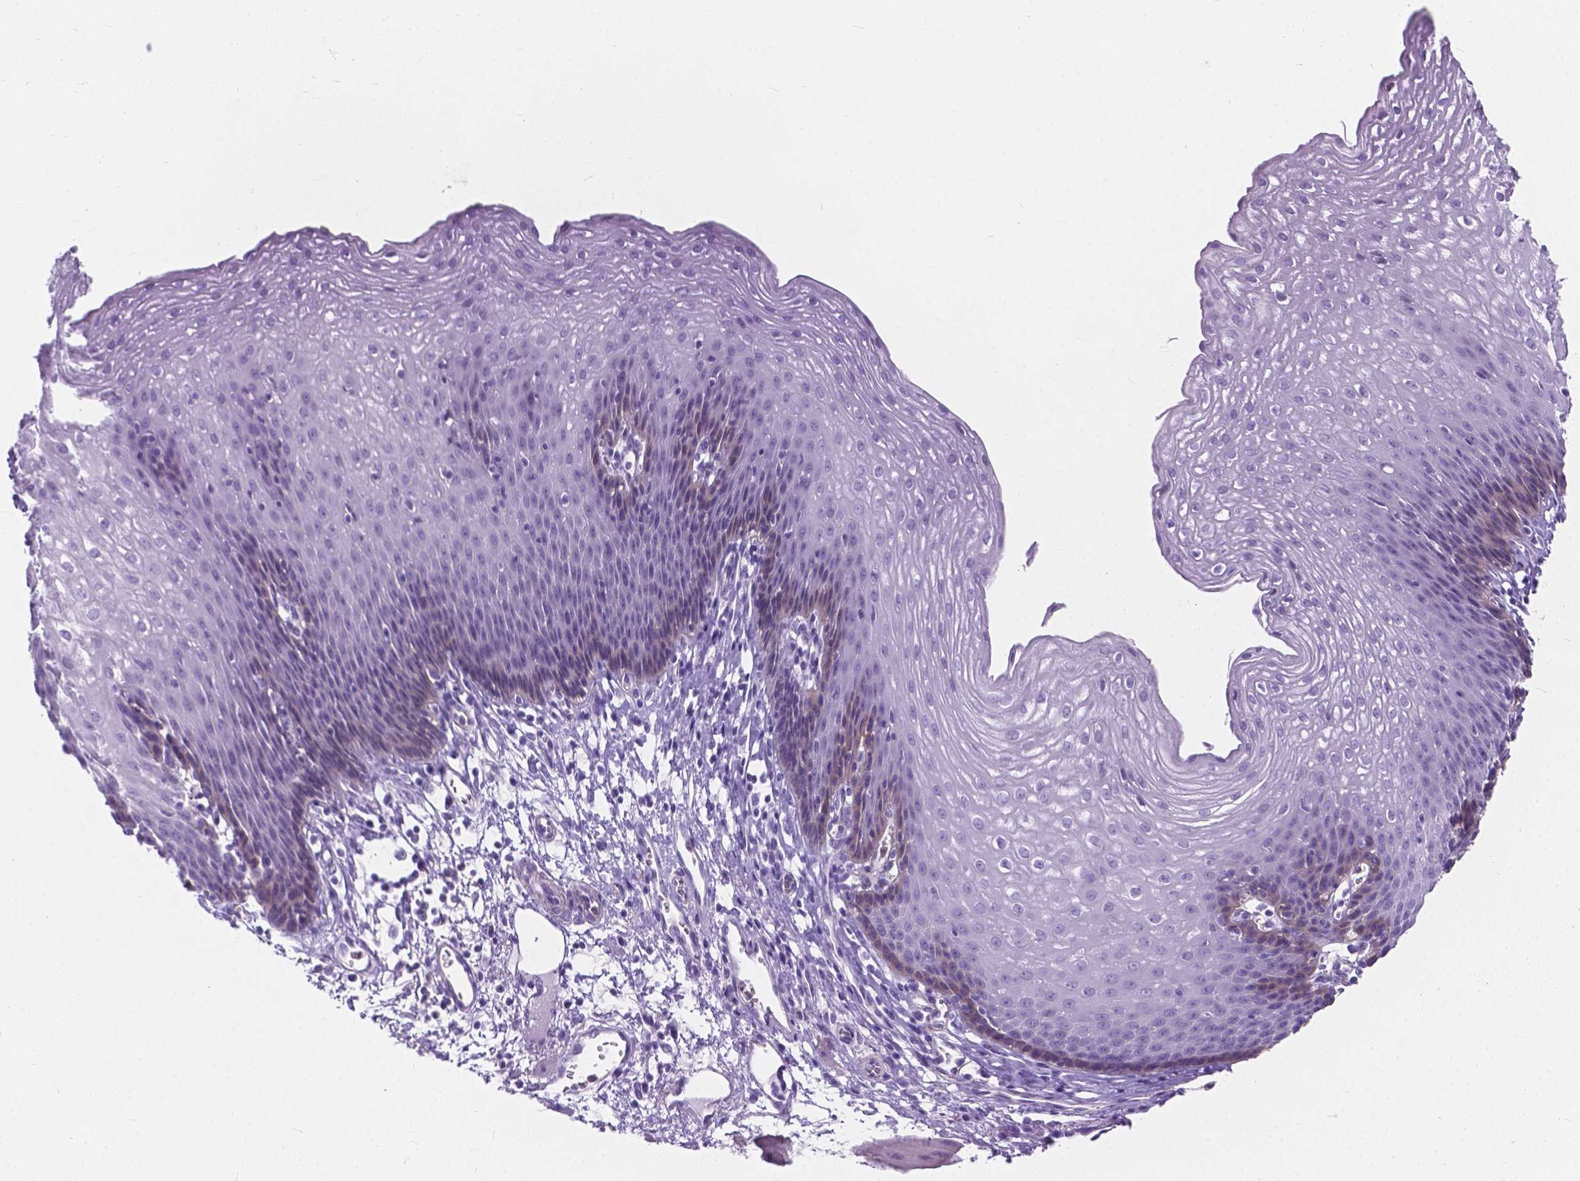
{"staining": {"intensity": "weak", "quantity": "<25%", "location": "cytoplasmic/membranous"}, "tissue": "esophagus", "cell_type": "Squamous epithelial cells", "image_type": "normal", "snomed": [{"axis": "morphology", "description": "Normal tissue, NOS"}, {"axis": "topography", "description": "Esophagus"}], "caption": "The IHC image has no significant positivity in squamous epithelial cells of esophagus.", "gene": "KIAA0040", "patient": {"sex": "female", "age": 64}}